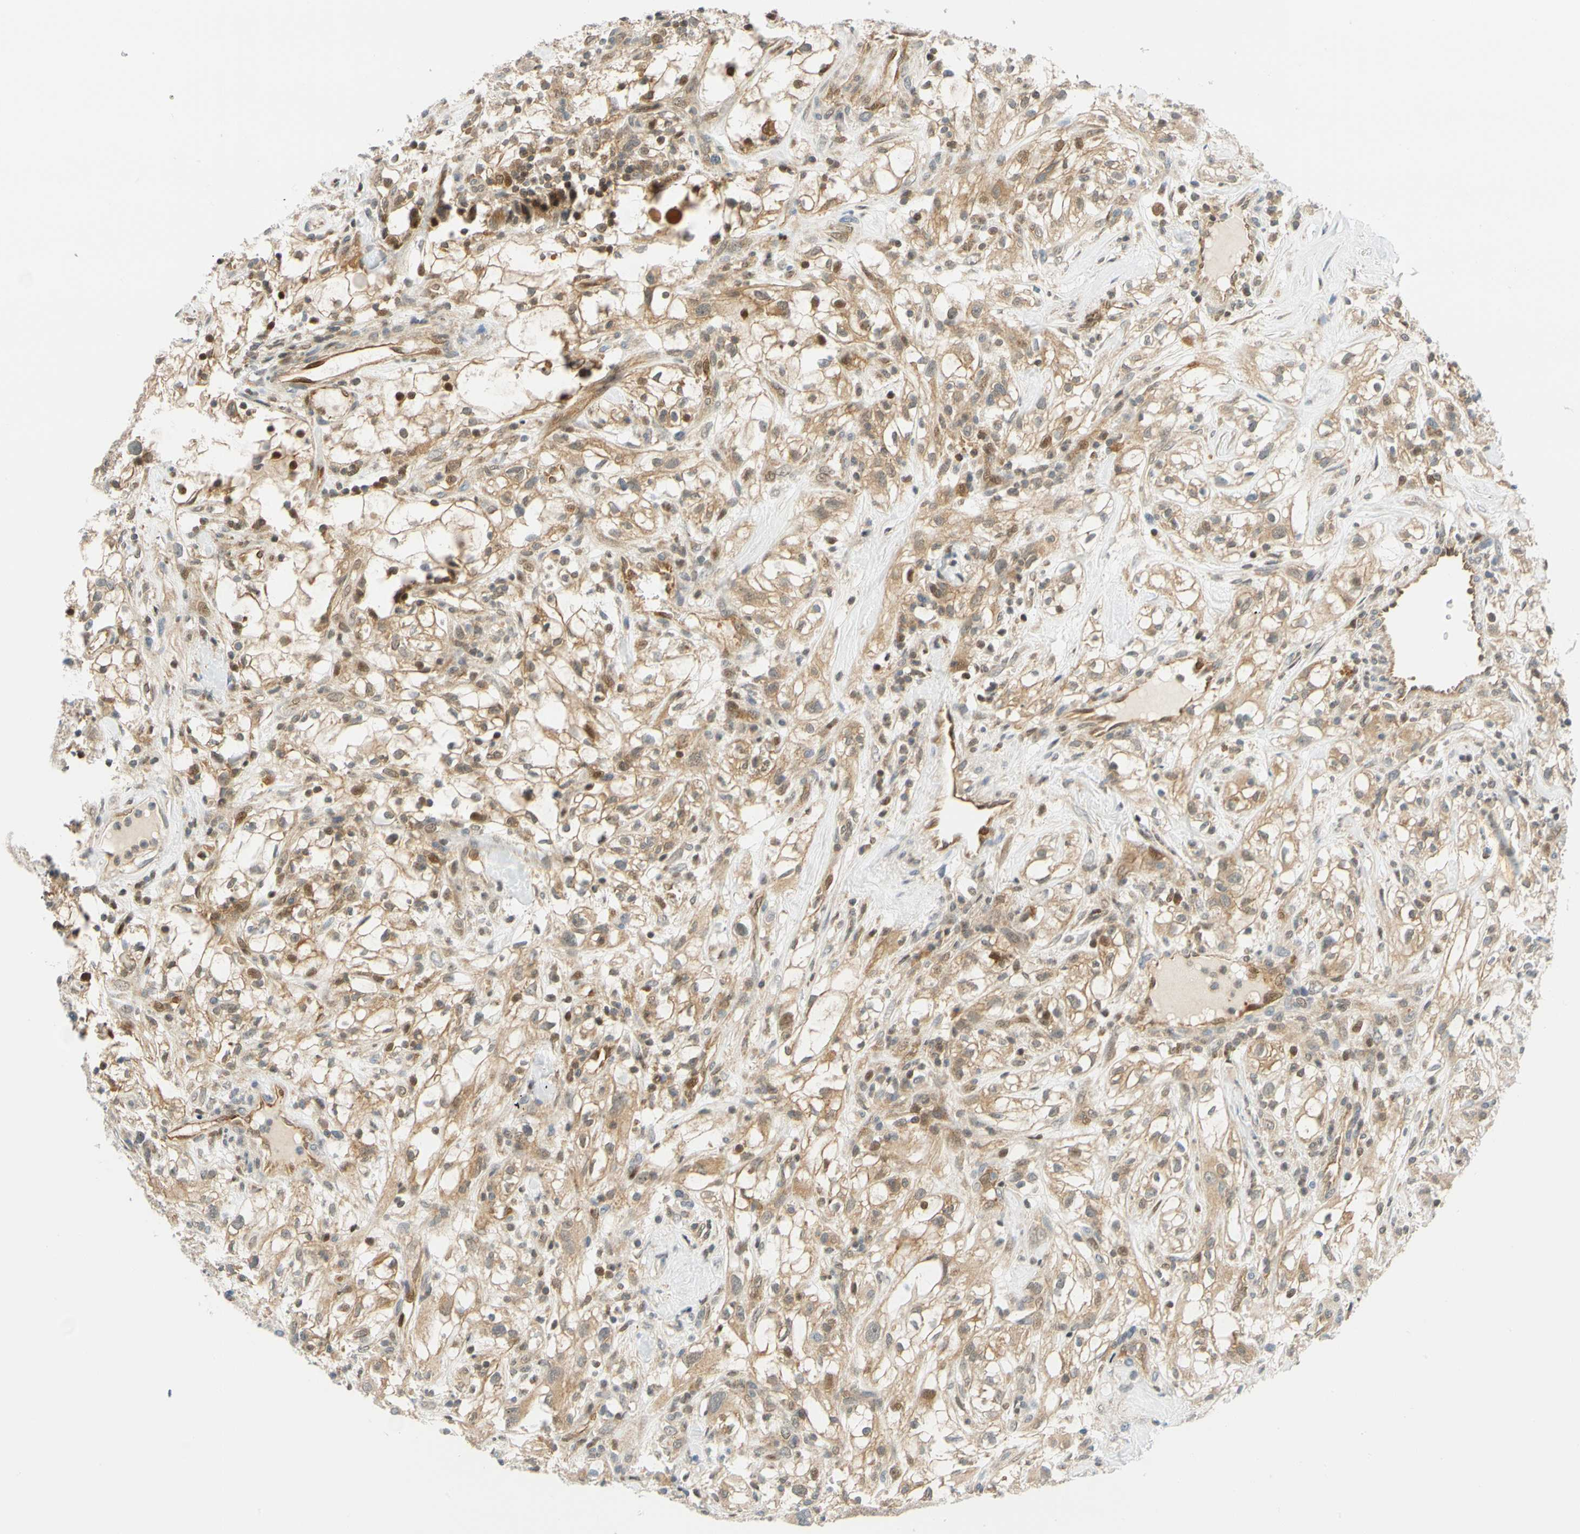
{"staining": {"intensity": "moderate", "quantity": ">75%", "location": "cytoplasmic/membranous,nuclear"}, "tissue": "renal cancer", "cell_type": "Tumor cells", "image_type": "cancer", "snomed": [{"axis": "morphology", "description": "Adenocarcinoma, NOS"}, {"axis": "topography", "description": "Kidney"}], "caption": "Renal adenocarcinoma stained with DAB IHC displays medium levels of moderate cytoplasmic/membranous and nuclear staining in approximately >75% of tumor cells.", "gene": "MAPK9", "patient": {"sex": "female", "age": 60}}